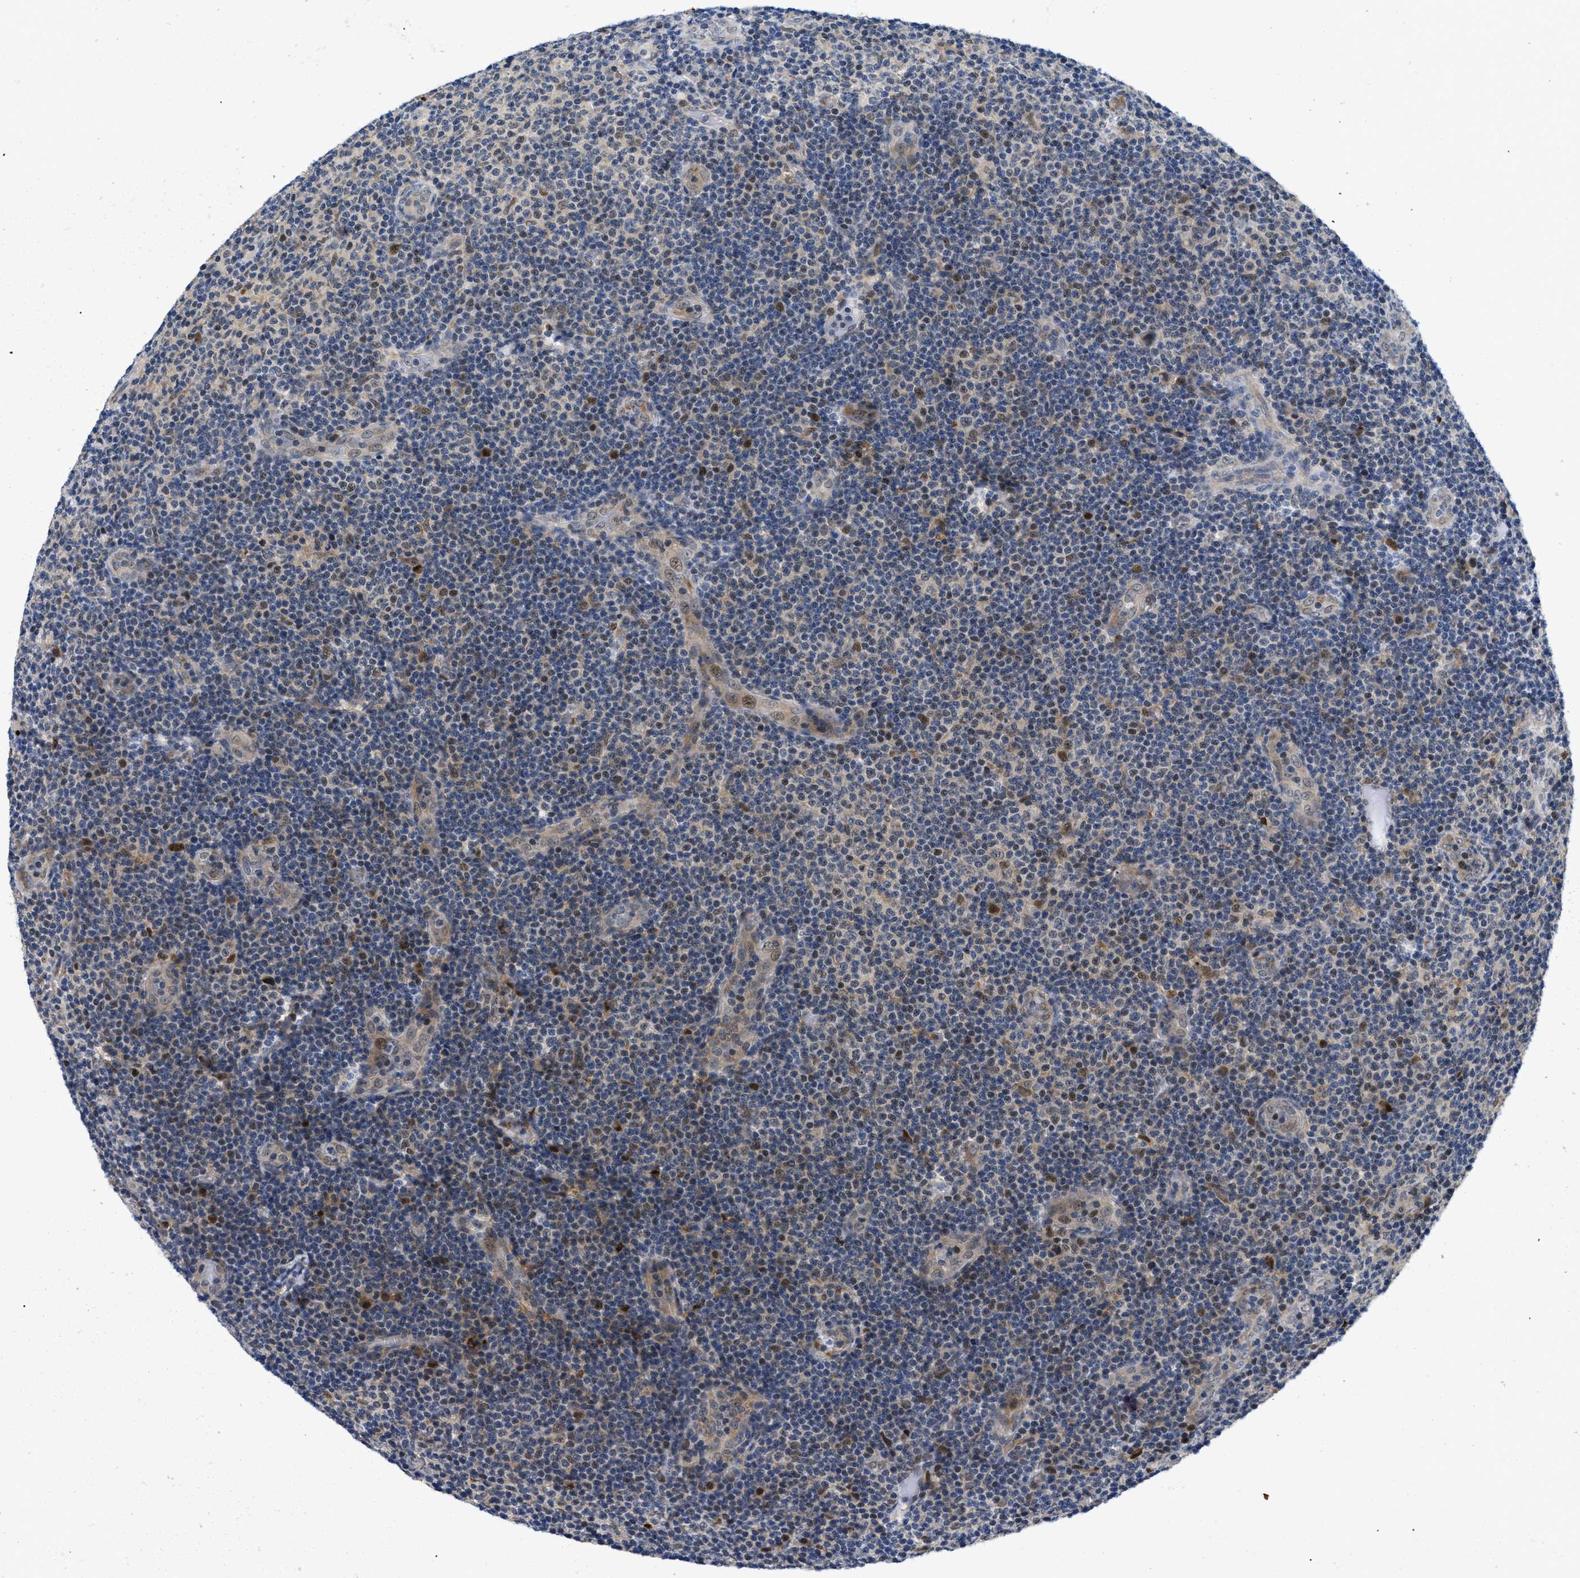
{"staining": {"intensity": "moderate", "quantity": "<25%", "location": "nuclear"}, "tissue": "lymphoma", "cell_type": "Tumor cells", "image_type": "cancer", "snomed": [{"axis": "morphology", "description": "Malignant lymphoma, non-Hodgkin's type, Low grade"}, {"axis": "topography", "description": "Lymph node"}], "caption": "Immunohistochemistry (DAB) staining of low-grade malignant lymphoma, non-Hodgkin's type shows moderate nuclear protein expression in about <25% of tumor cells.", "gene": "SLC29A2", "patient": {"sex": "male", "age": 83}}